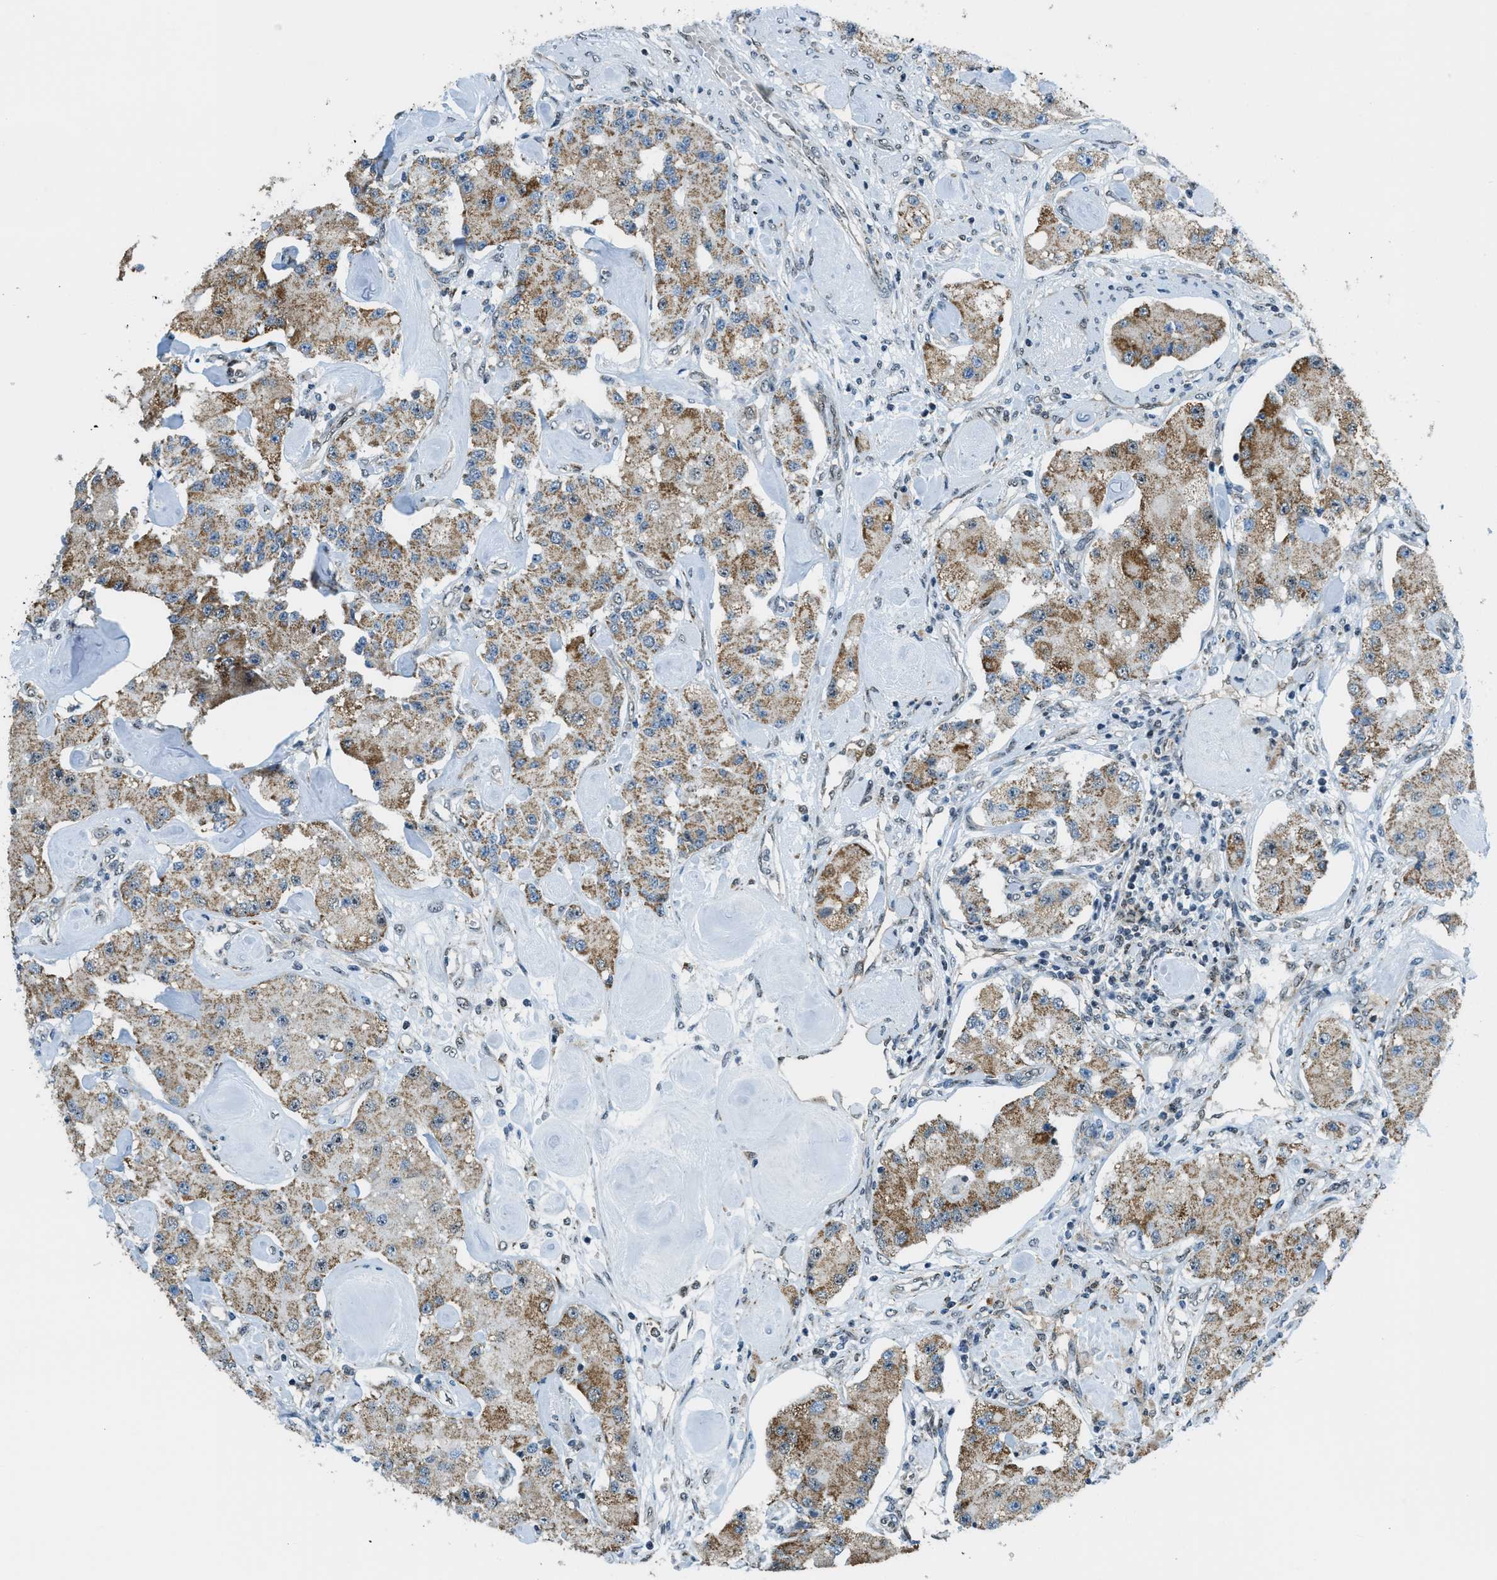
{"staining": {"intensity": "moderate", "quantity": ">75%", "location": "cytoplasmic/membranous"}, "tissue": "carcinoid", "cell_type": "Tumor cells", "image_type": "cancer", "snomed": [{"axis": "morphology", "description": "Carcinoid, malignant, NOS"}, {"axis": "topography", "description": "Pancreas"}], "caption": "DAB (3,3'-diaminobenzidine) immunohistochemical staining of carcinoid (malignant) exhibits moderate cytoplasmic/membranous protein expression in approximately >75% of tumor cells.", "gene": "SP100", "patient": {"sex": "male", "age": 41}}